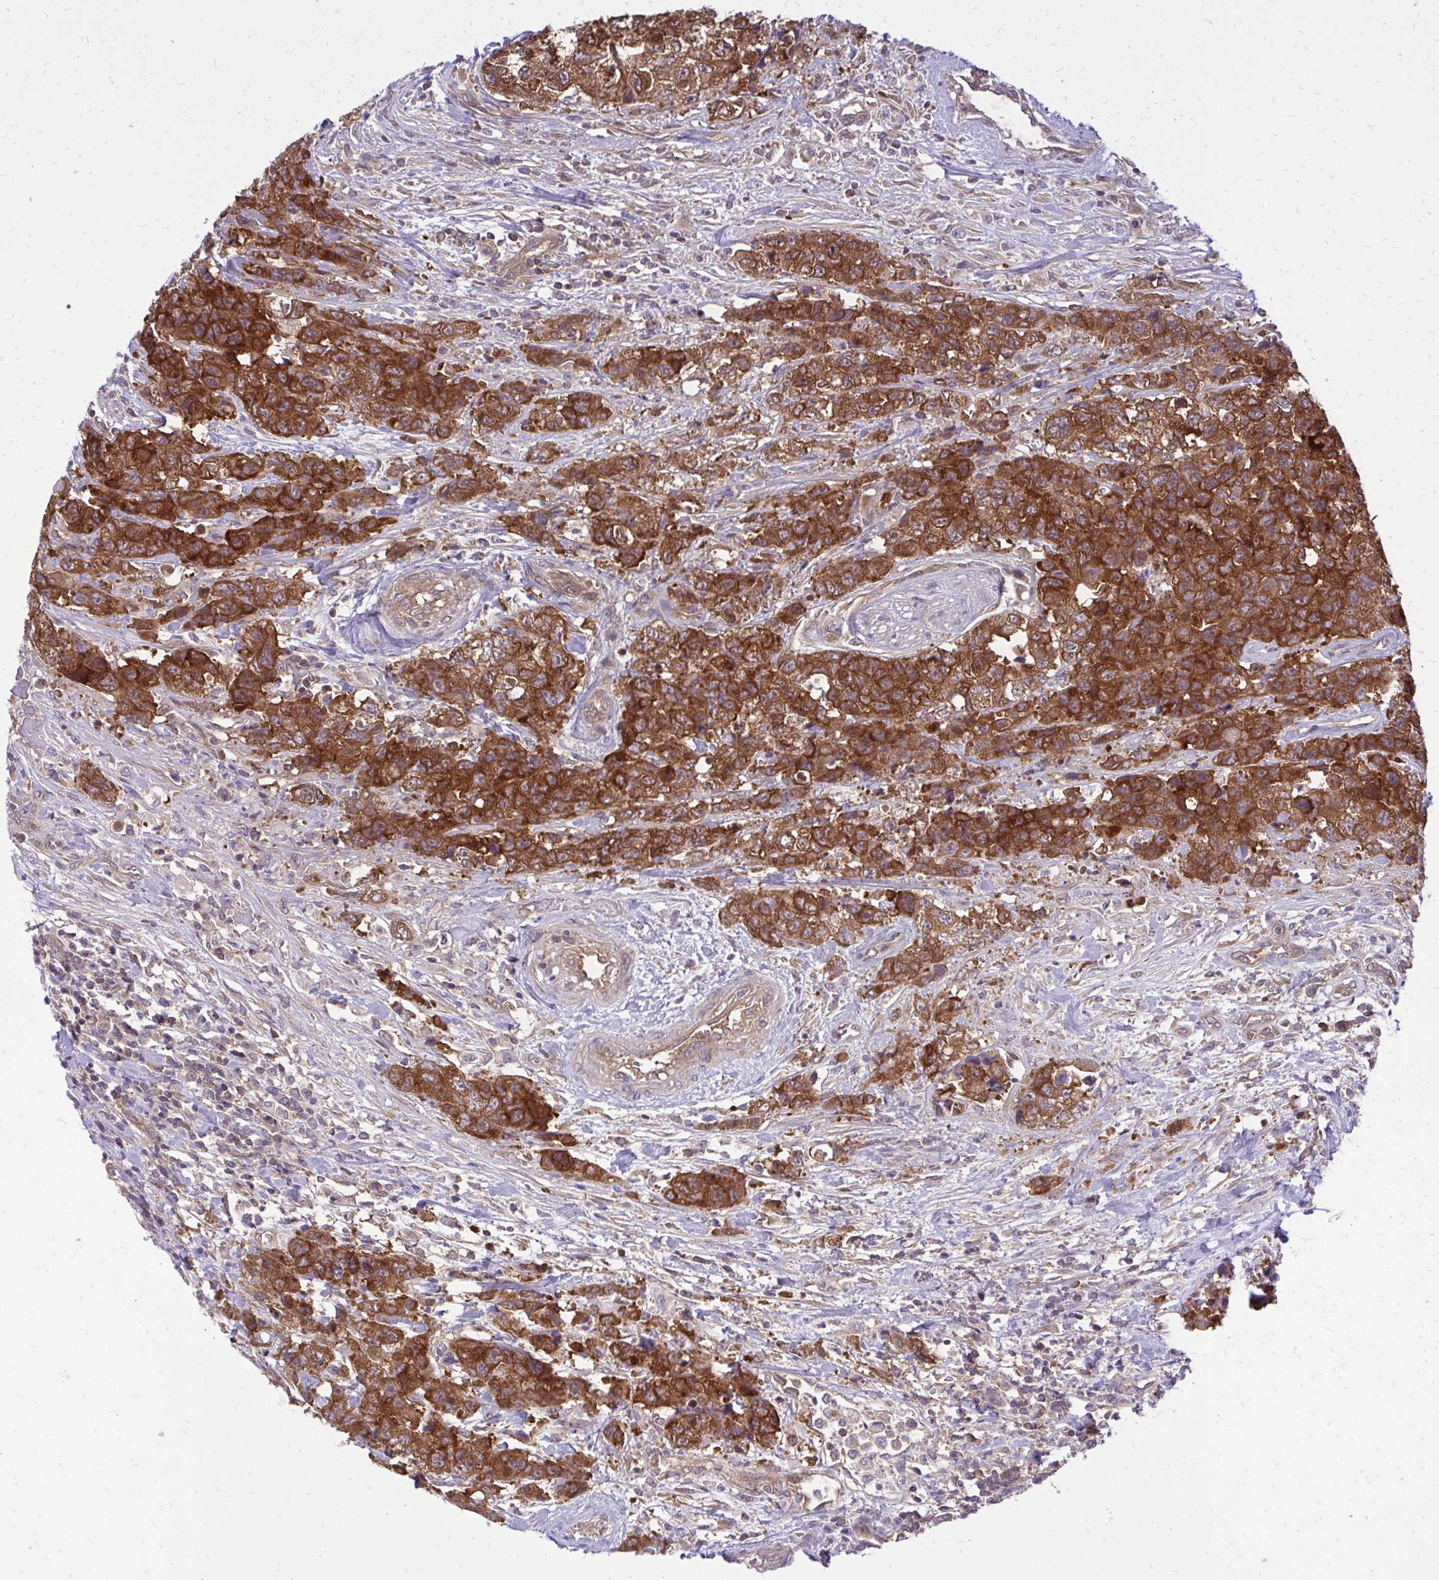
{"staining": {"intensity": "strong", "quantity": ">75%", "location": "cytoplasmic/membranous"}, "tissue": "urothelial cancer", "cell_type": "Tumor cells", "image_type": "cancer", "snomed": [{"axis": "morphology", "description": "Urothelial carcinoma, High grade"}, {"axis": "topography", "description": "Urinary bladder"}], "caption": "This is an image of immunohistochemistry staining of urothelial cancer, which shows strong expression in the cytoplasmic/membranous of tumor cells.", "gene": "PPP5C", "patient": {"sex": "female", "age": 78}}